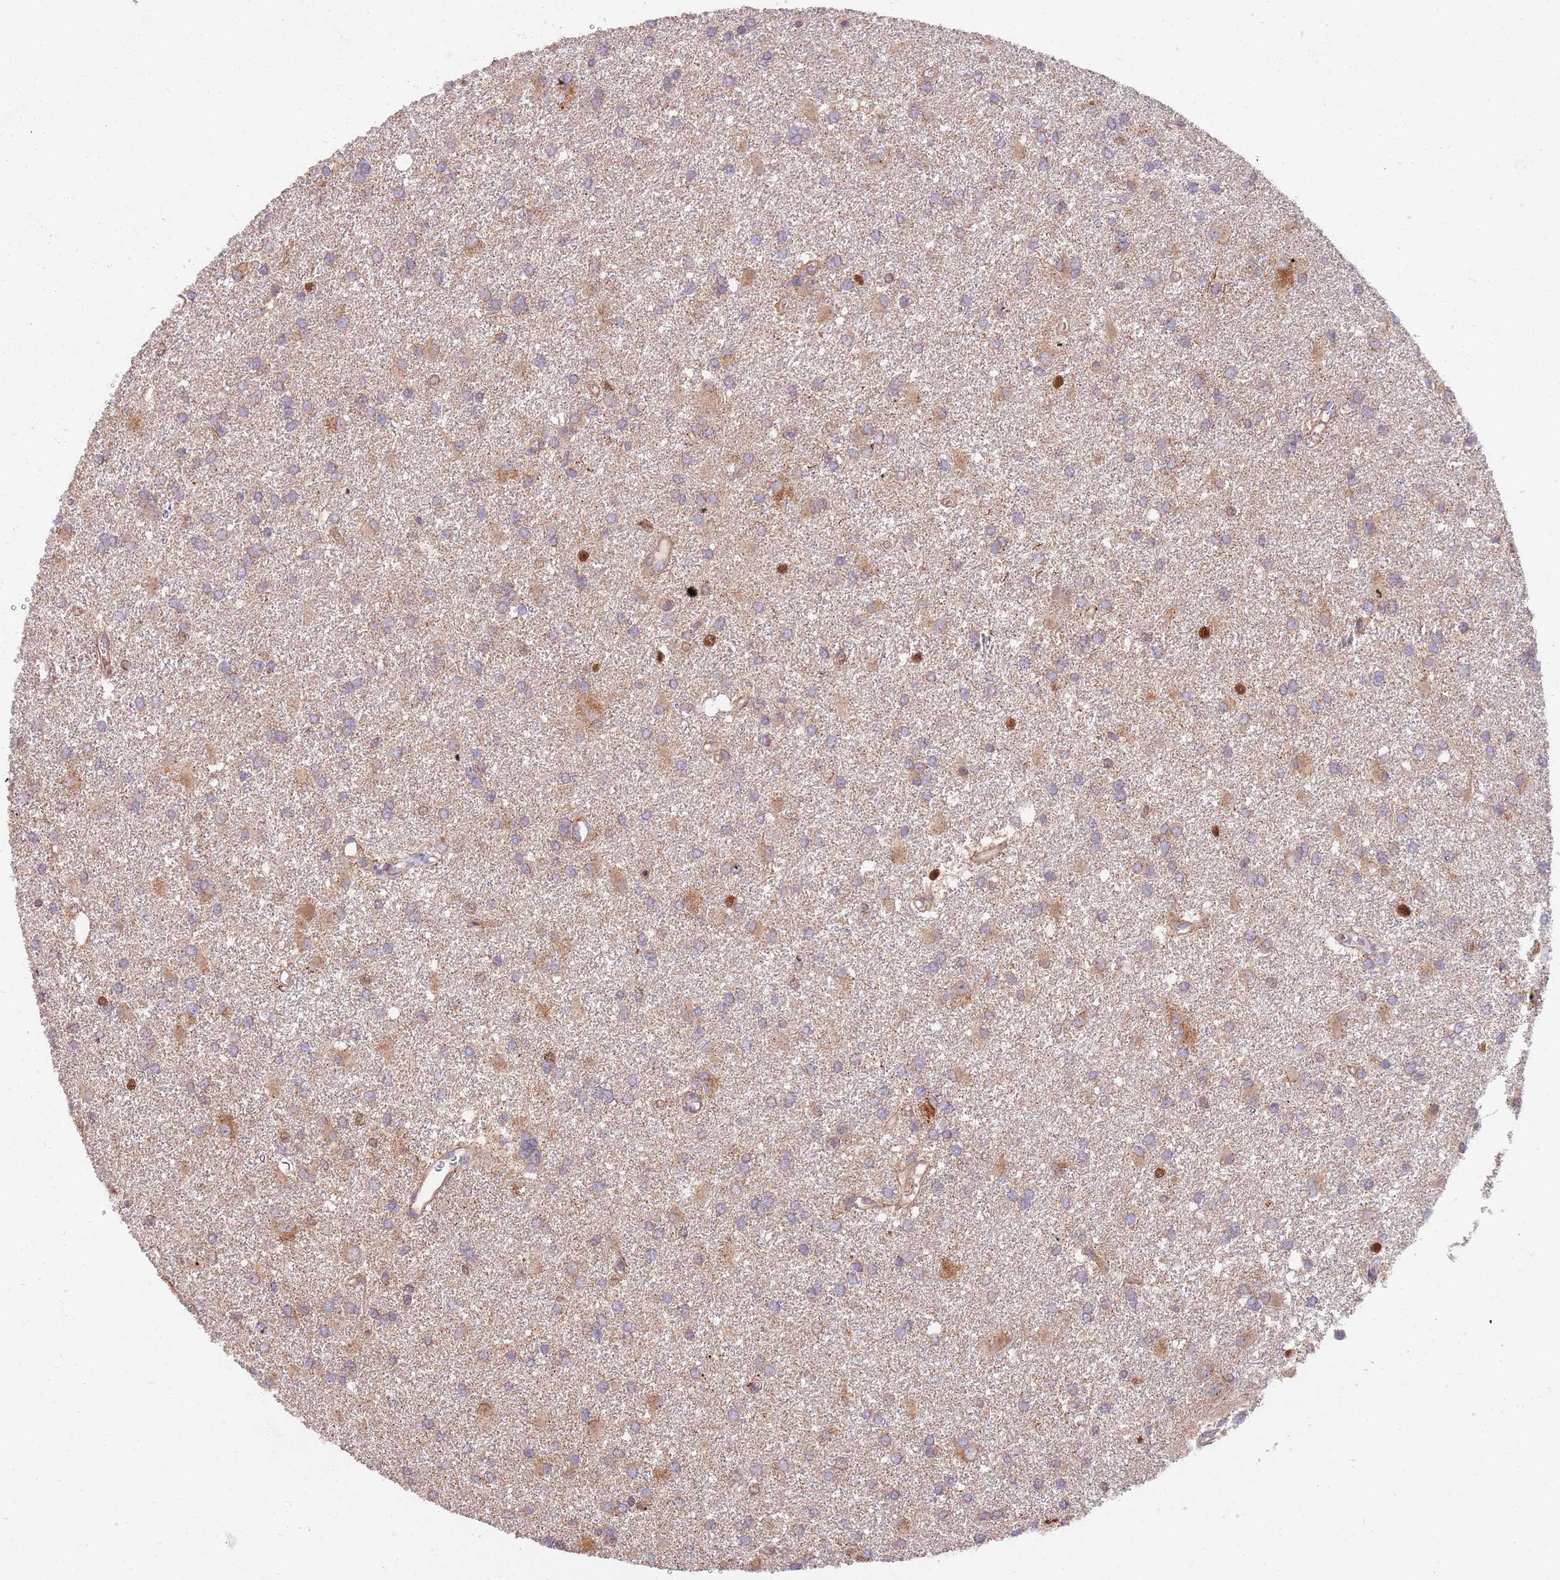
{"staining": {"intensity": "negative", "quantity": "none", "location": "none"}, "tissue": "glioma", "cell_type": "Tumor cells", "image_type": "cancer", "snomed": [{"axis": "morphology", "description": "Glioma, malignant, High grade"}, {"axis": "topography", "description": "Brain"}], "caption": "Human malignant glioma (high-grade) stained for a protein using immunohistochemistry displays no positivity in tumor cells.", "gene": "OSBP", "patient": {"sex": "female", "age": 50}}